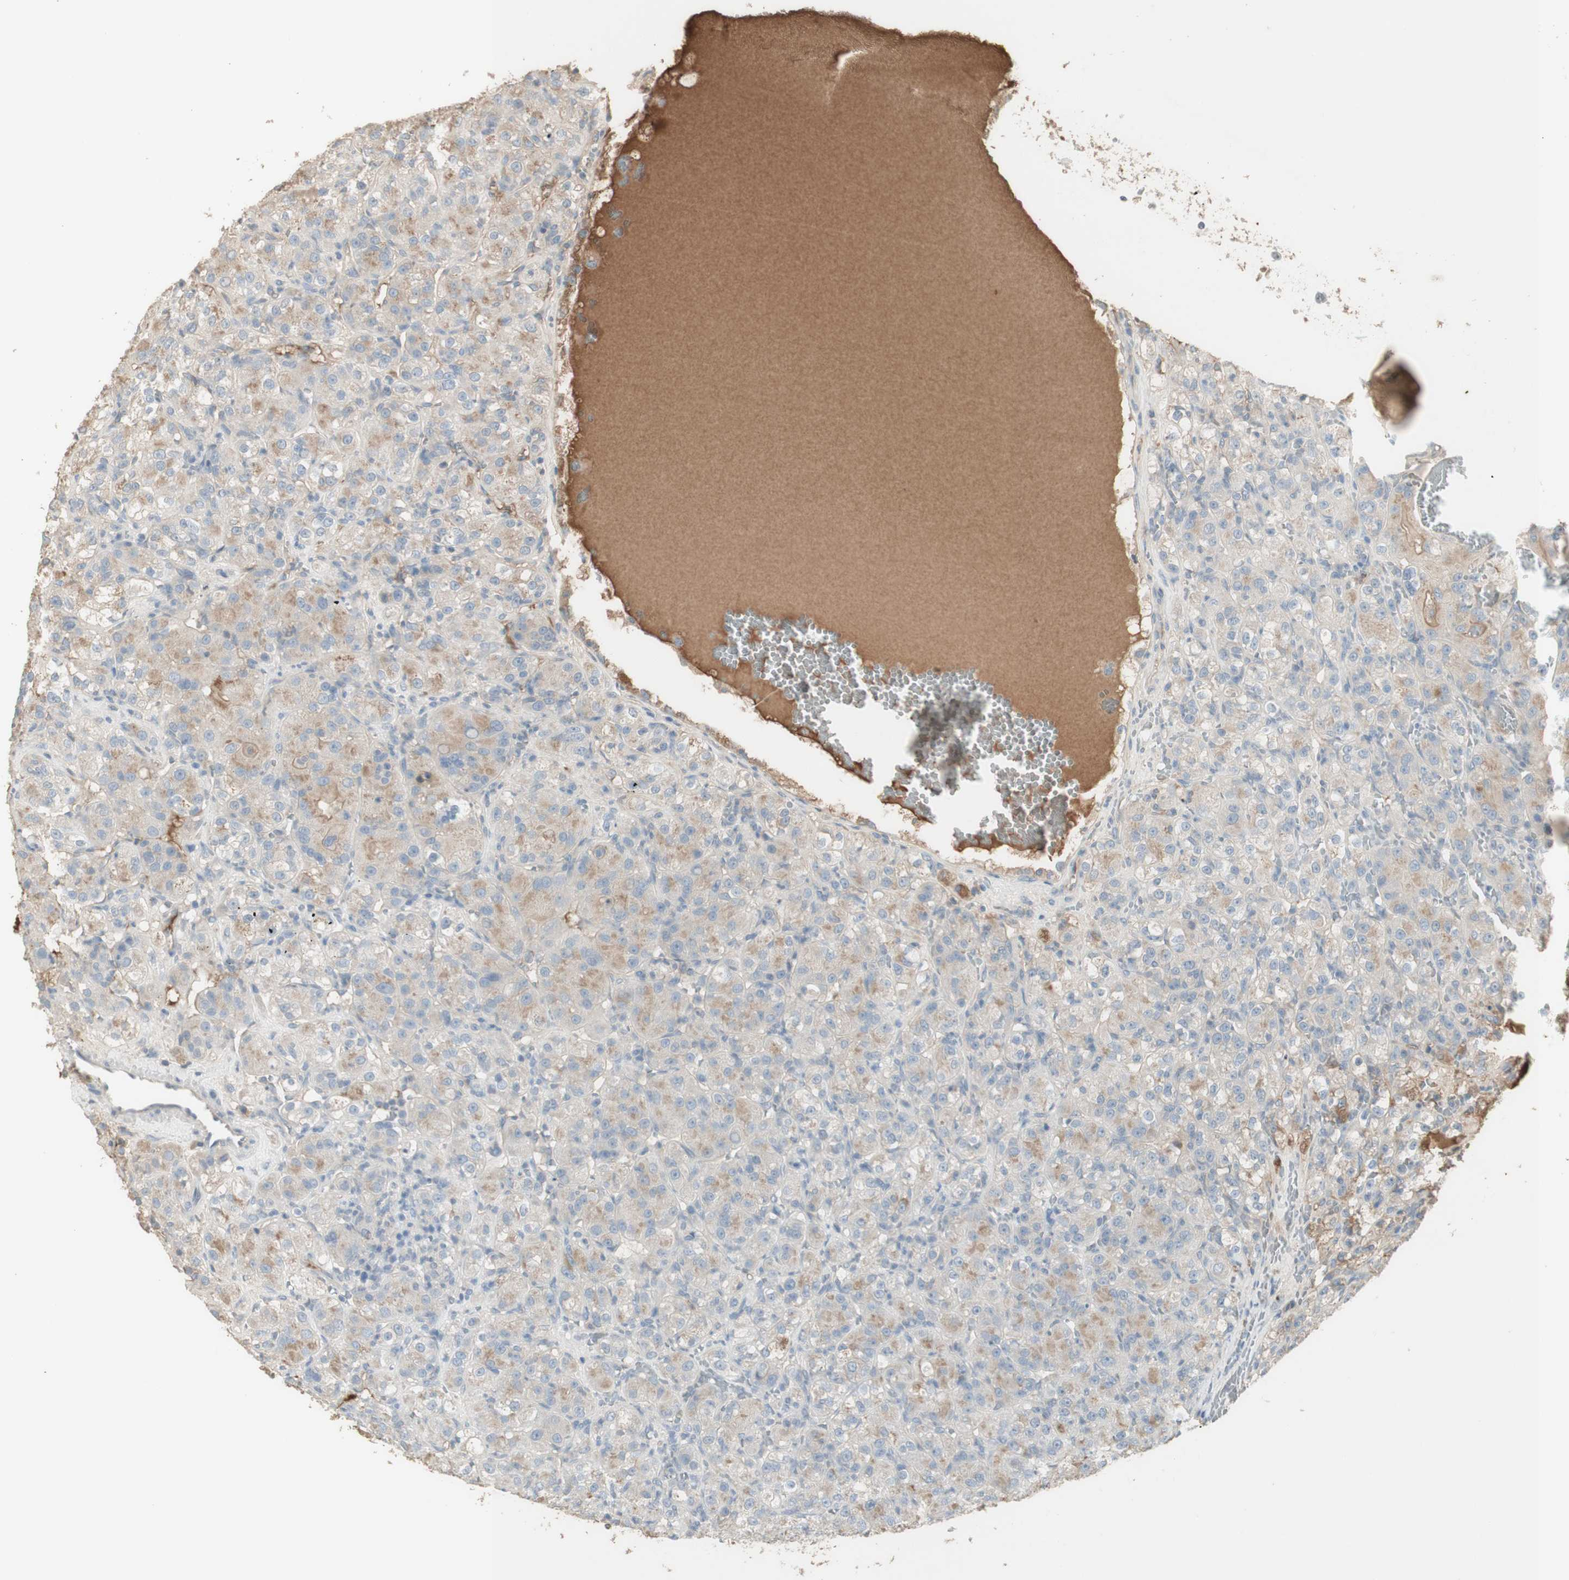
{"staining": {"intensity": "negative", "quantity": "none", "location": "none"}, "tissue": "renal cancer", "cell_type": "Tumor cells", "image_type": "cancer", "snomed": [{"axis": "morphology", "description": "Adenocarcinoma, NOS"}, {"axis": "topography", "description": "Kidney"}], "caption": "An immunohistochemistry (IHC) photomicrograph of adenocarcinoma (renal) is shown. There is no staining in tumor cells of adenocarcinoma (renal). (Immunohistochemistry (ihc), brightfield microscopy, high magnification).", "gene": "IFNG", "patient": {"sex": "male", "age": 61}}